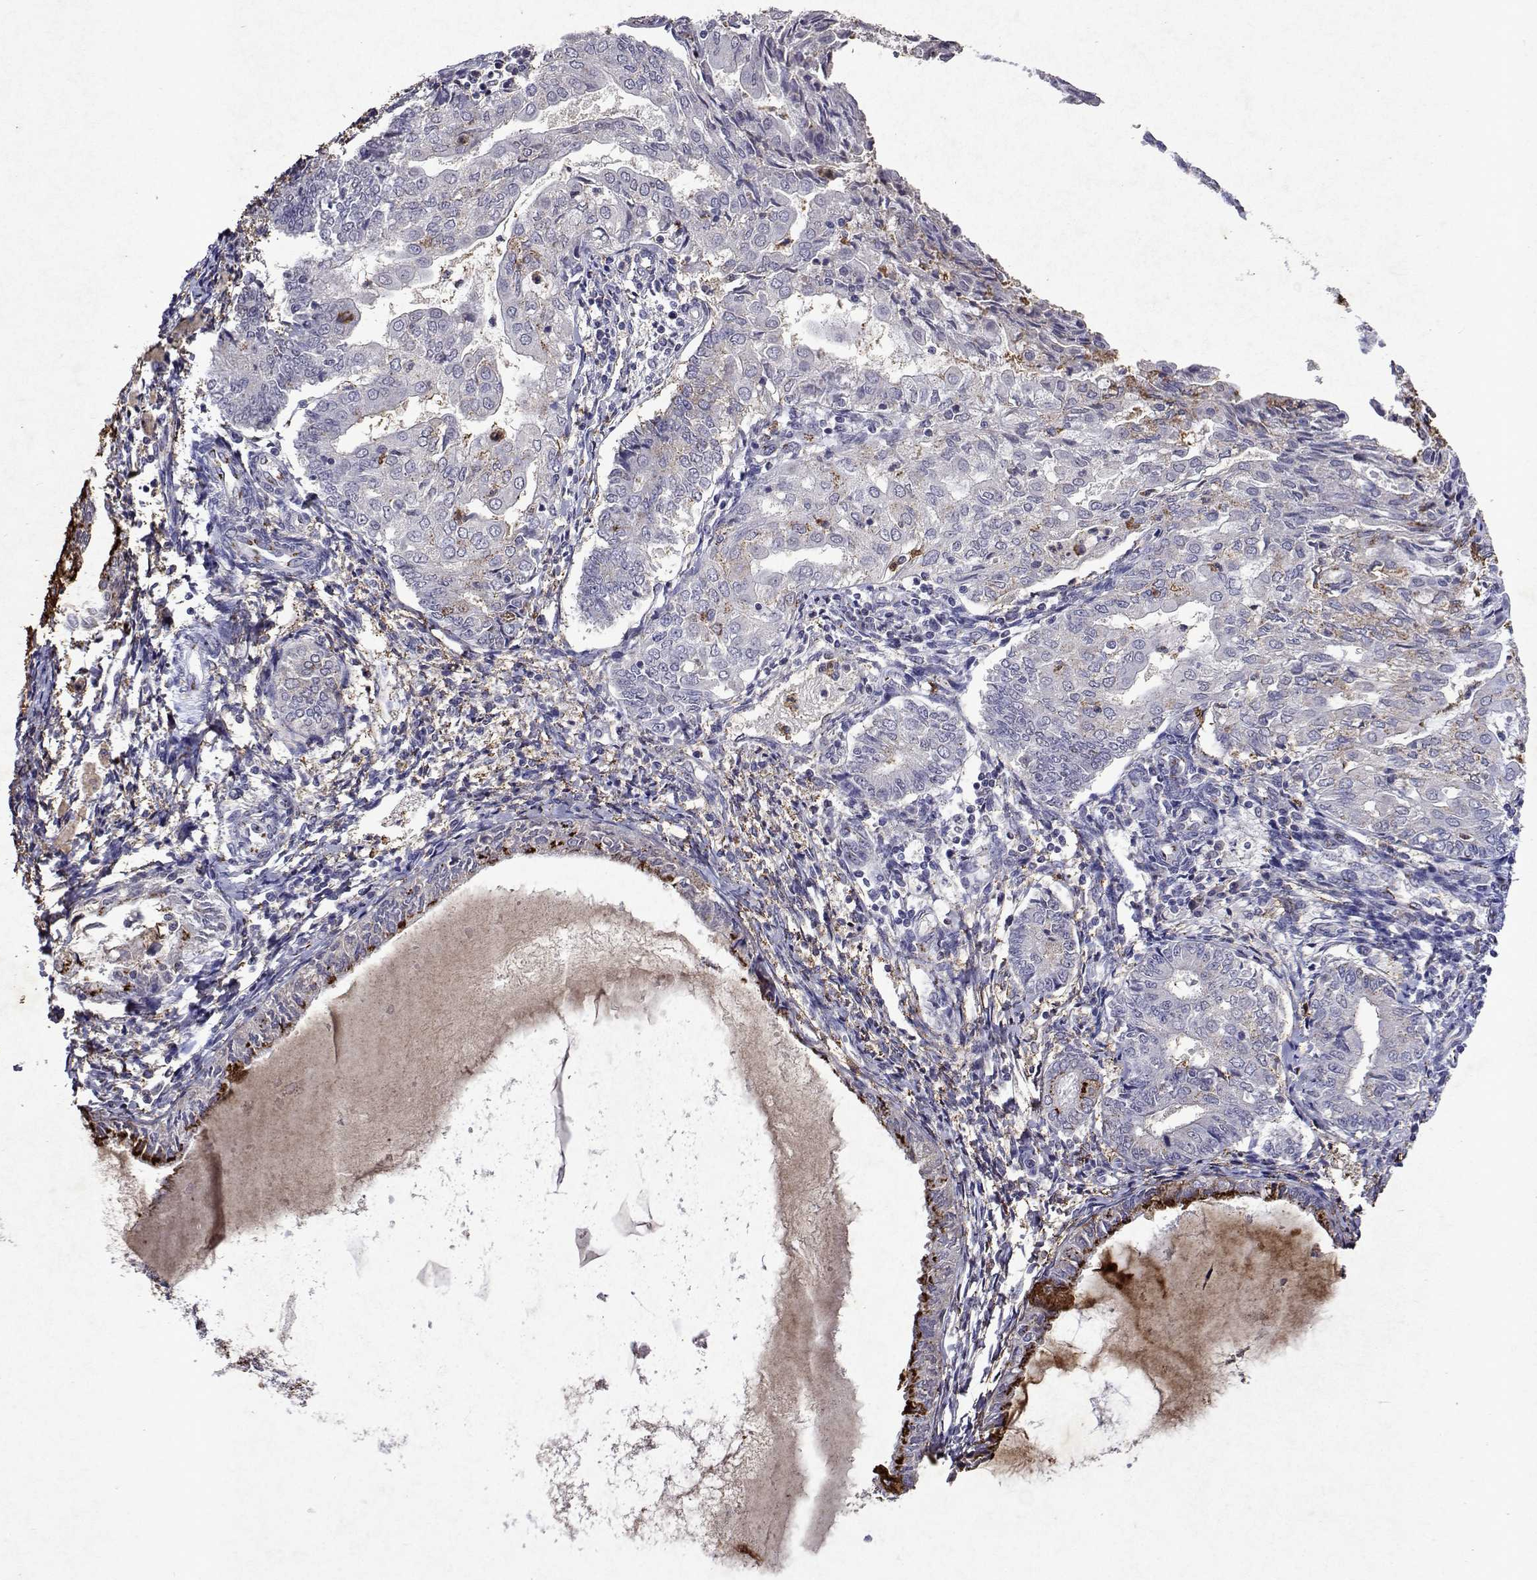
{"staining": {"intensity": "negative", "quantity": "none", "location": "none"}, "tissue": "endometrial cancer", "cell_type": "Tumor cells", "image_type": "cancer", "snomed": [{"axis": "morphology", "description": "Adenocarcinoma, NOS"}, {"axis": "topography", "description": "Endometrium"}], "caption": "Human endometrial adenocarcinoma stained for a protein using IHC reveals no staining in tumor cells.", "gene": "DUSP28", "patient": {"sex": "female", "age": 68}}